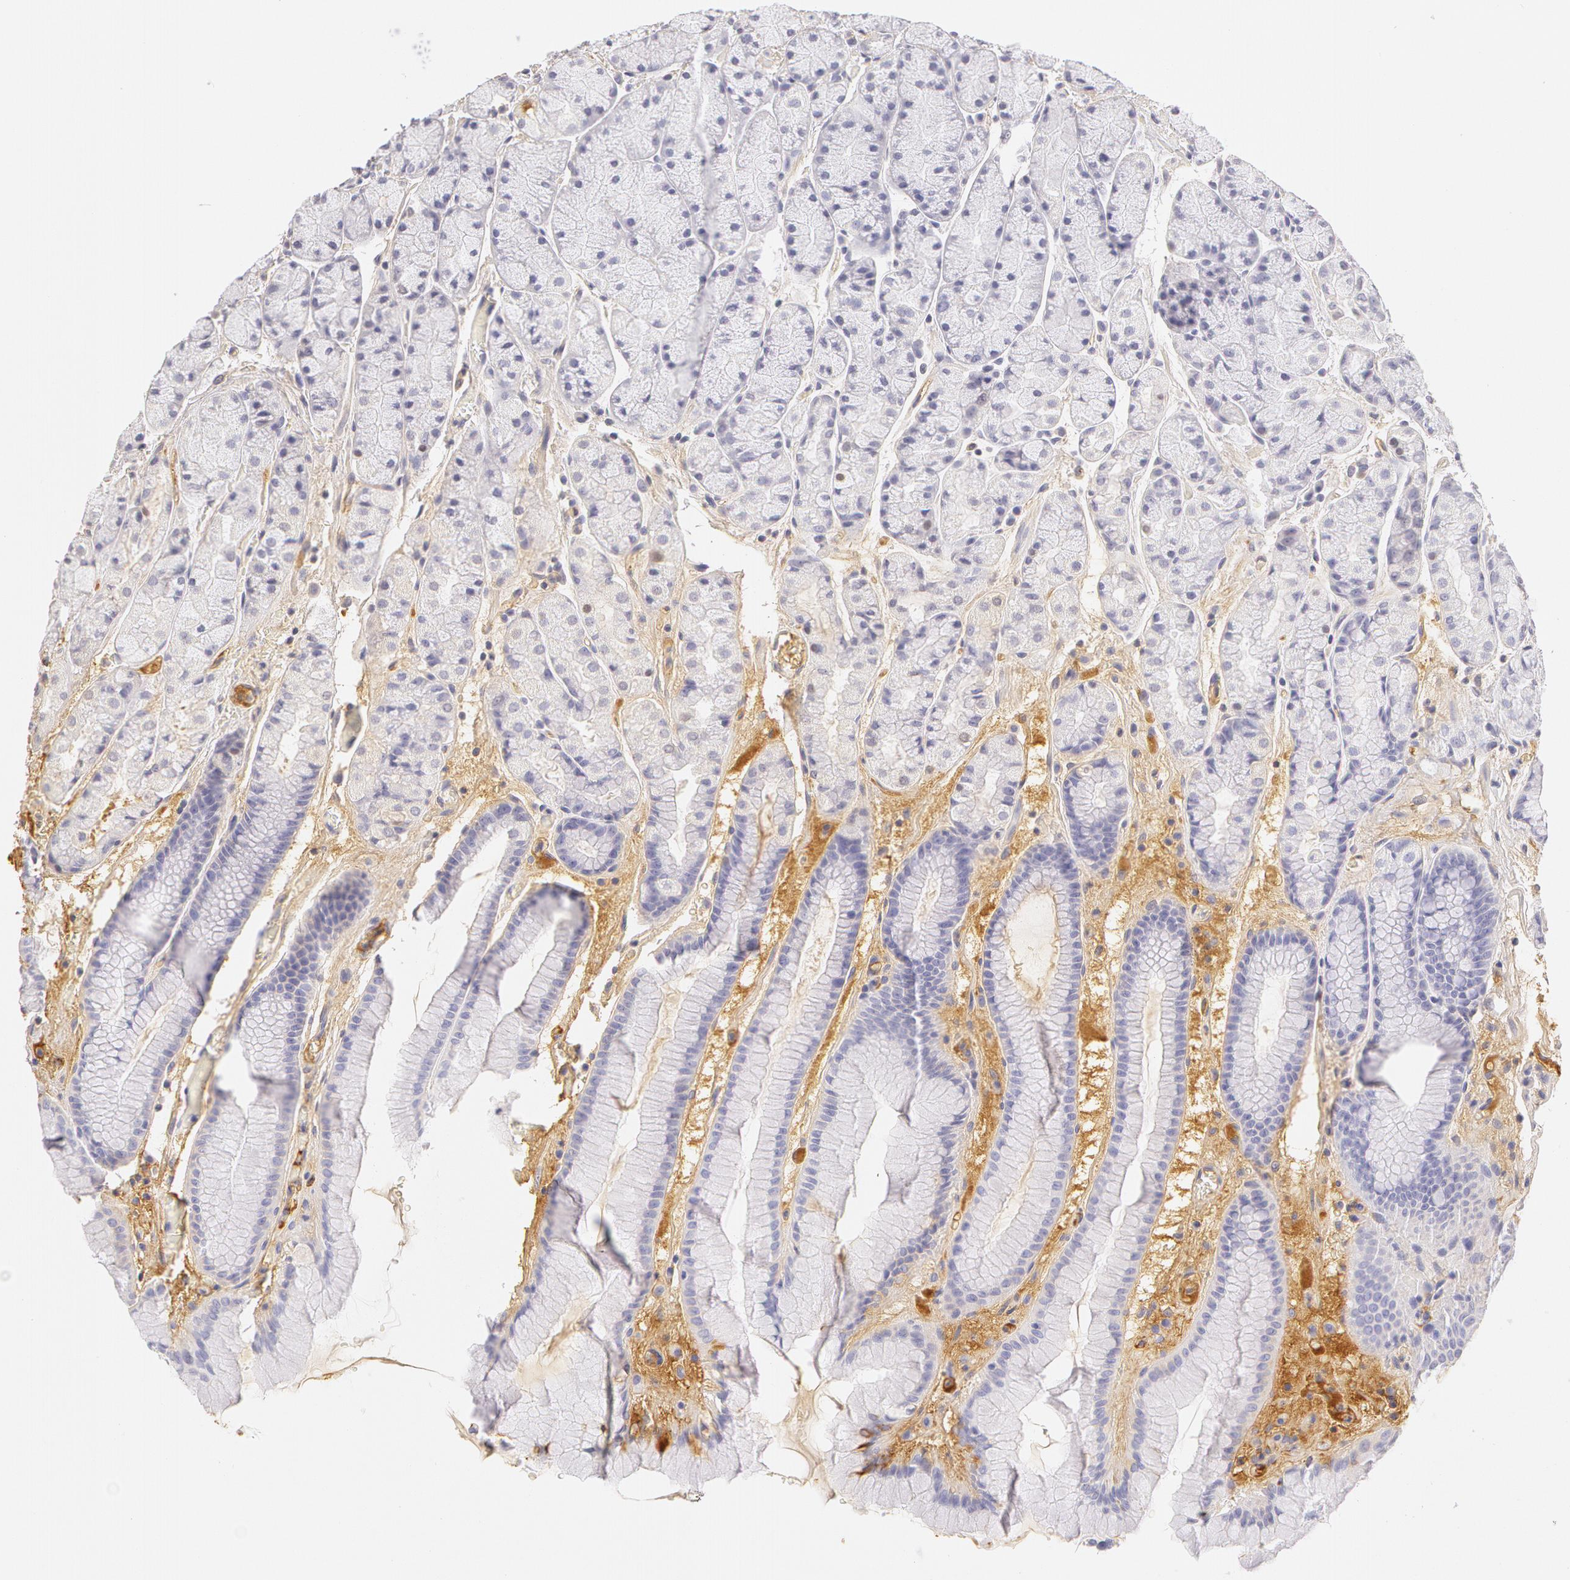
{"staining": {"intensity": "negative", "quantity": "none", "location": "none"}, "tissue": "stomach", "cell_type": "Glandular cells", "image_type": "normal", "snomed": [{"axis": "morphology", "description": "Normal tissue, NOS"}, {"axis": "topography", "description": "Stomach, upper"}], "caption": "Immunohistochemistry (IHC) of normal human stomach demonstrates no staining in glandular cells. (DAB IHC, high magnification).", "gene": "AHSG", "patient": {"sex": "male", "age": 72}}